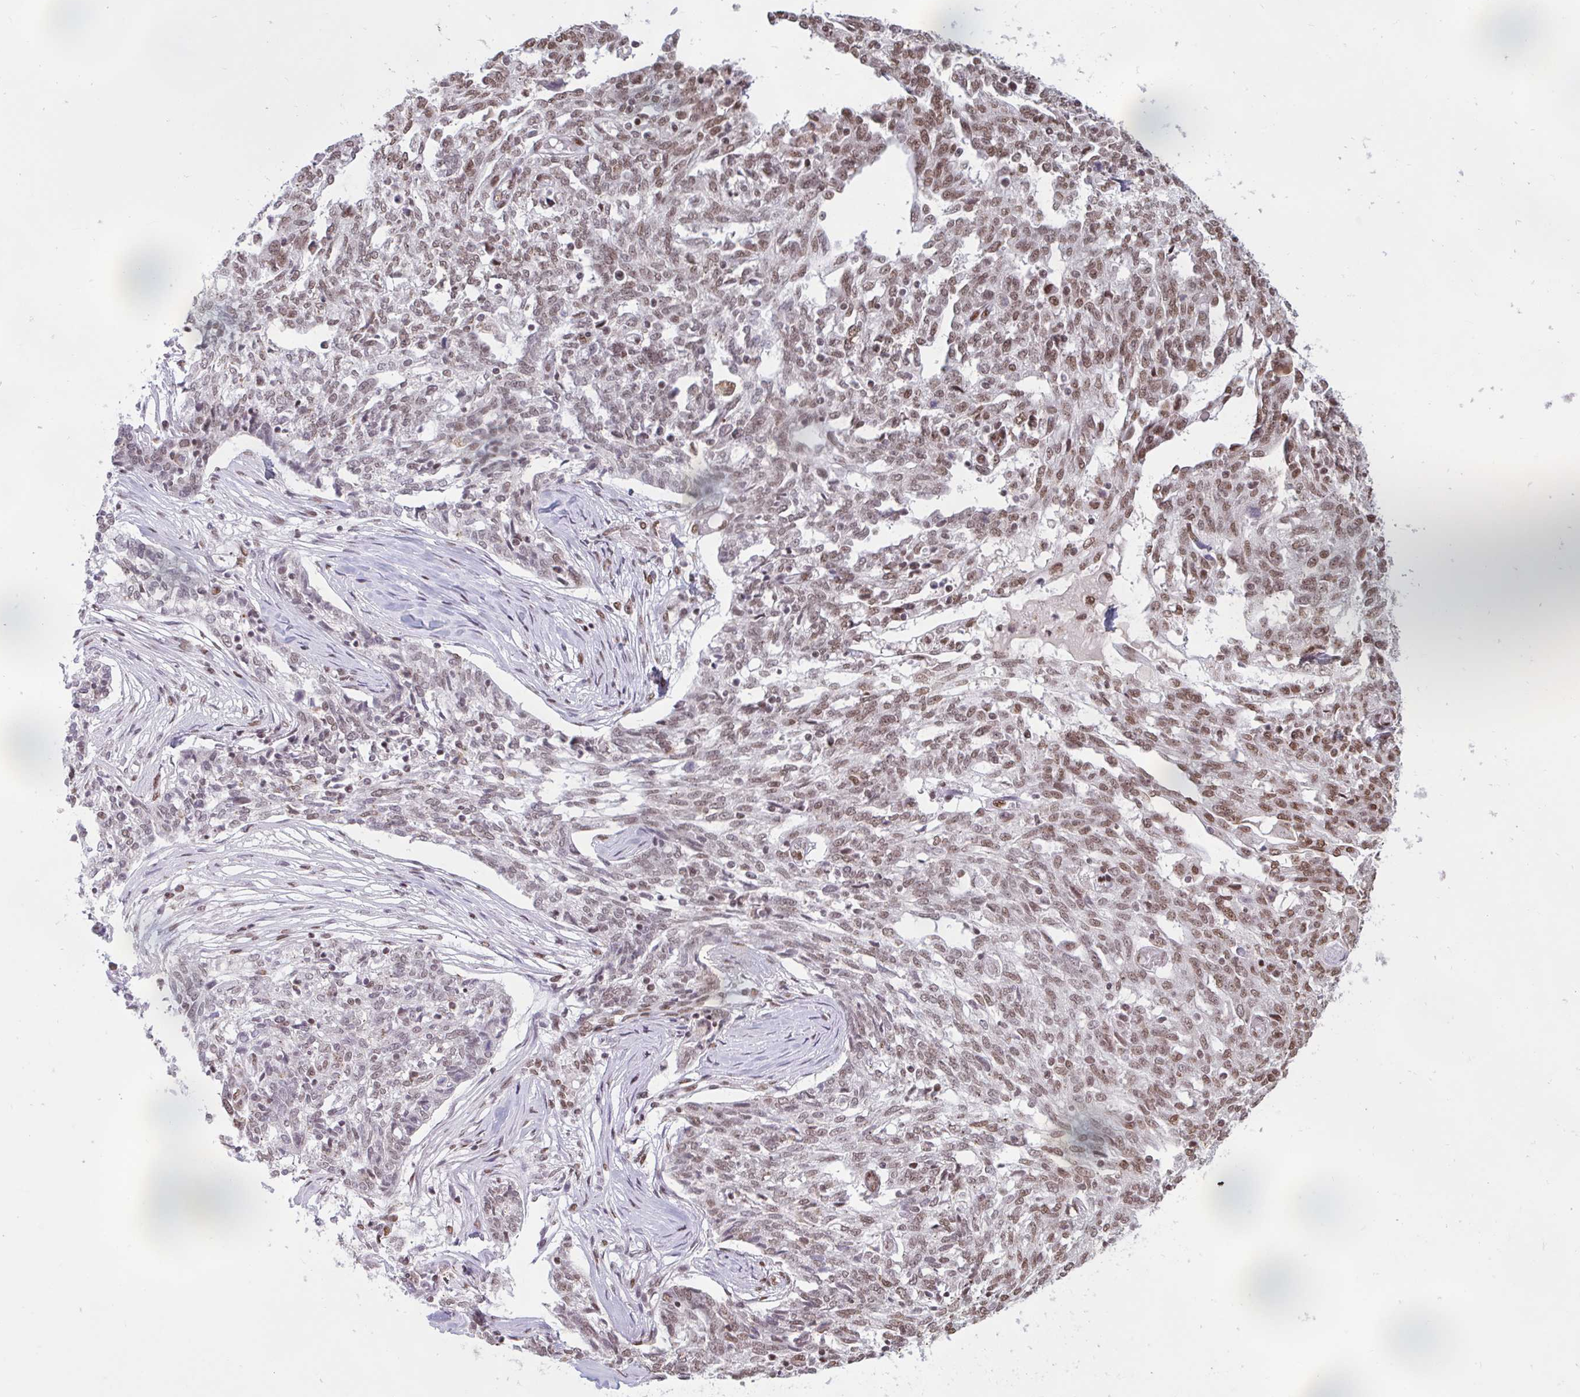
{"staining": {"intensity": "moderate", "quantity": ">75%", "location": "nuclear"}, "tissue": "ovarian cancer", "cell_type": "Tumor cells", "image_type": "cancer", "snomed": [{"axis": "morphology", "description": "Cystadenocarcinoma, serous, NOS"}, {"axis": "topography", "description": "Ovary"}], "caption": "Ovarian cancer tissue shows moderate nuclear positivity in about >75% of tumor cells, visualized by immunohistochemistry.", "gene": "CBFA2T2", "patient": {"sex": "female", "age": 67}}